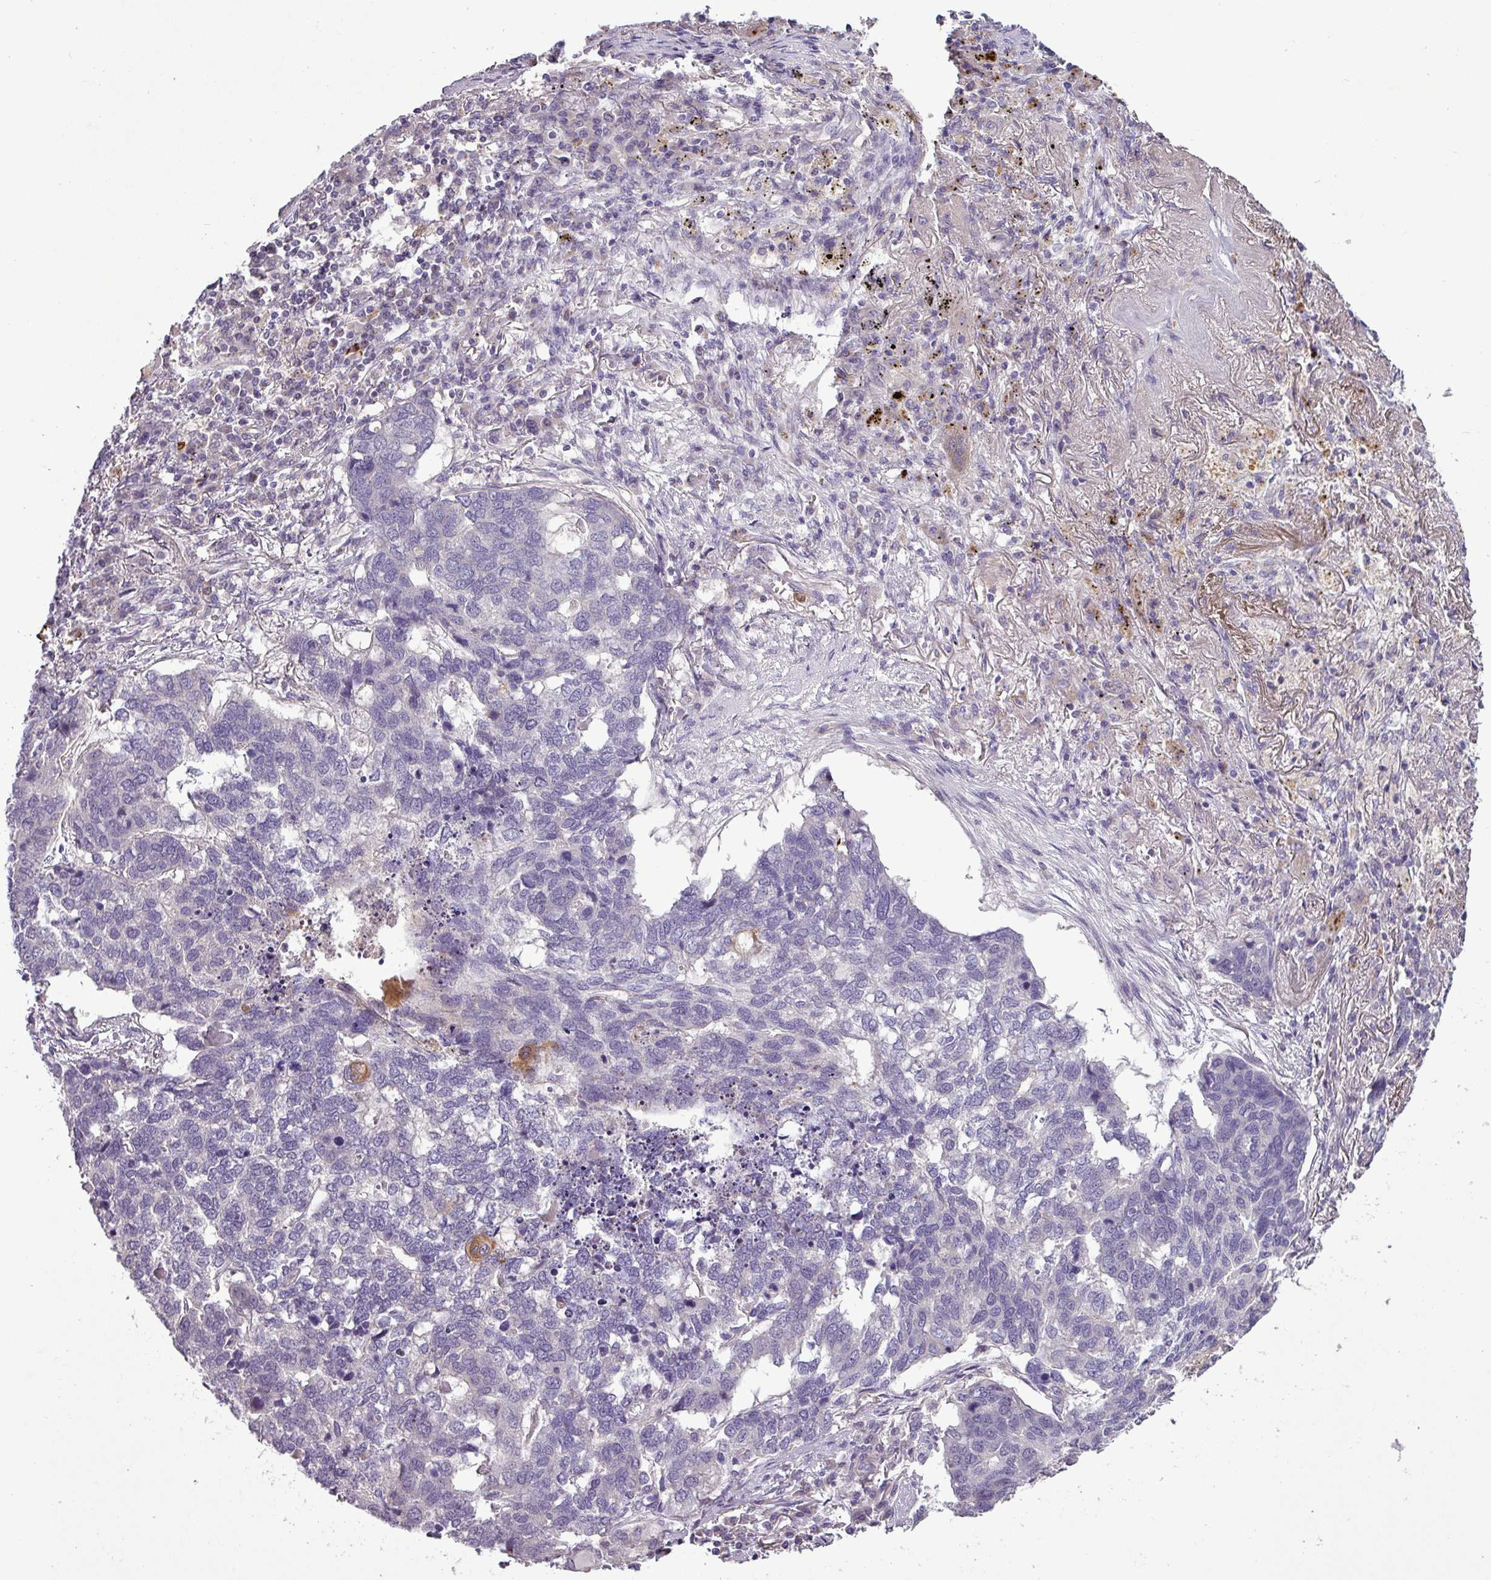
{"staining": {"intensity": "negative", "quantity": "none", "location": "none"}, "tissue": "lung cancer", "cell_type": "Tumor cells", "image_type": "cancer", "snomed": [{"axis": "morphology", "description": "Squamous cell carcinoma, NOS"}, {"axis": "topography", "description": "Lung"}], "caption": "The IHC histopathology image has no significant staining in tumor cells of squamous cell carcinoma (lung) tissue. Nuclei are stained in blue.", "gene": "PNMA6A", "patient": {"sex": "female", "age": 63}}